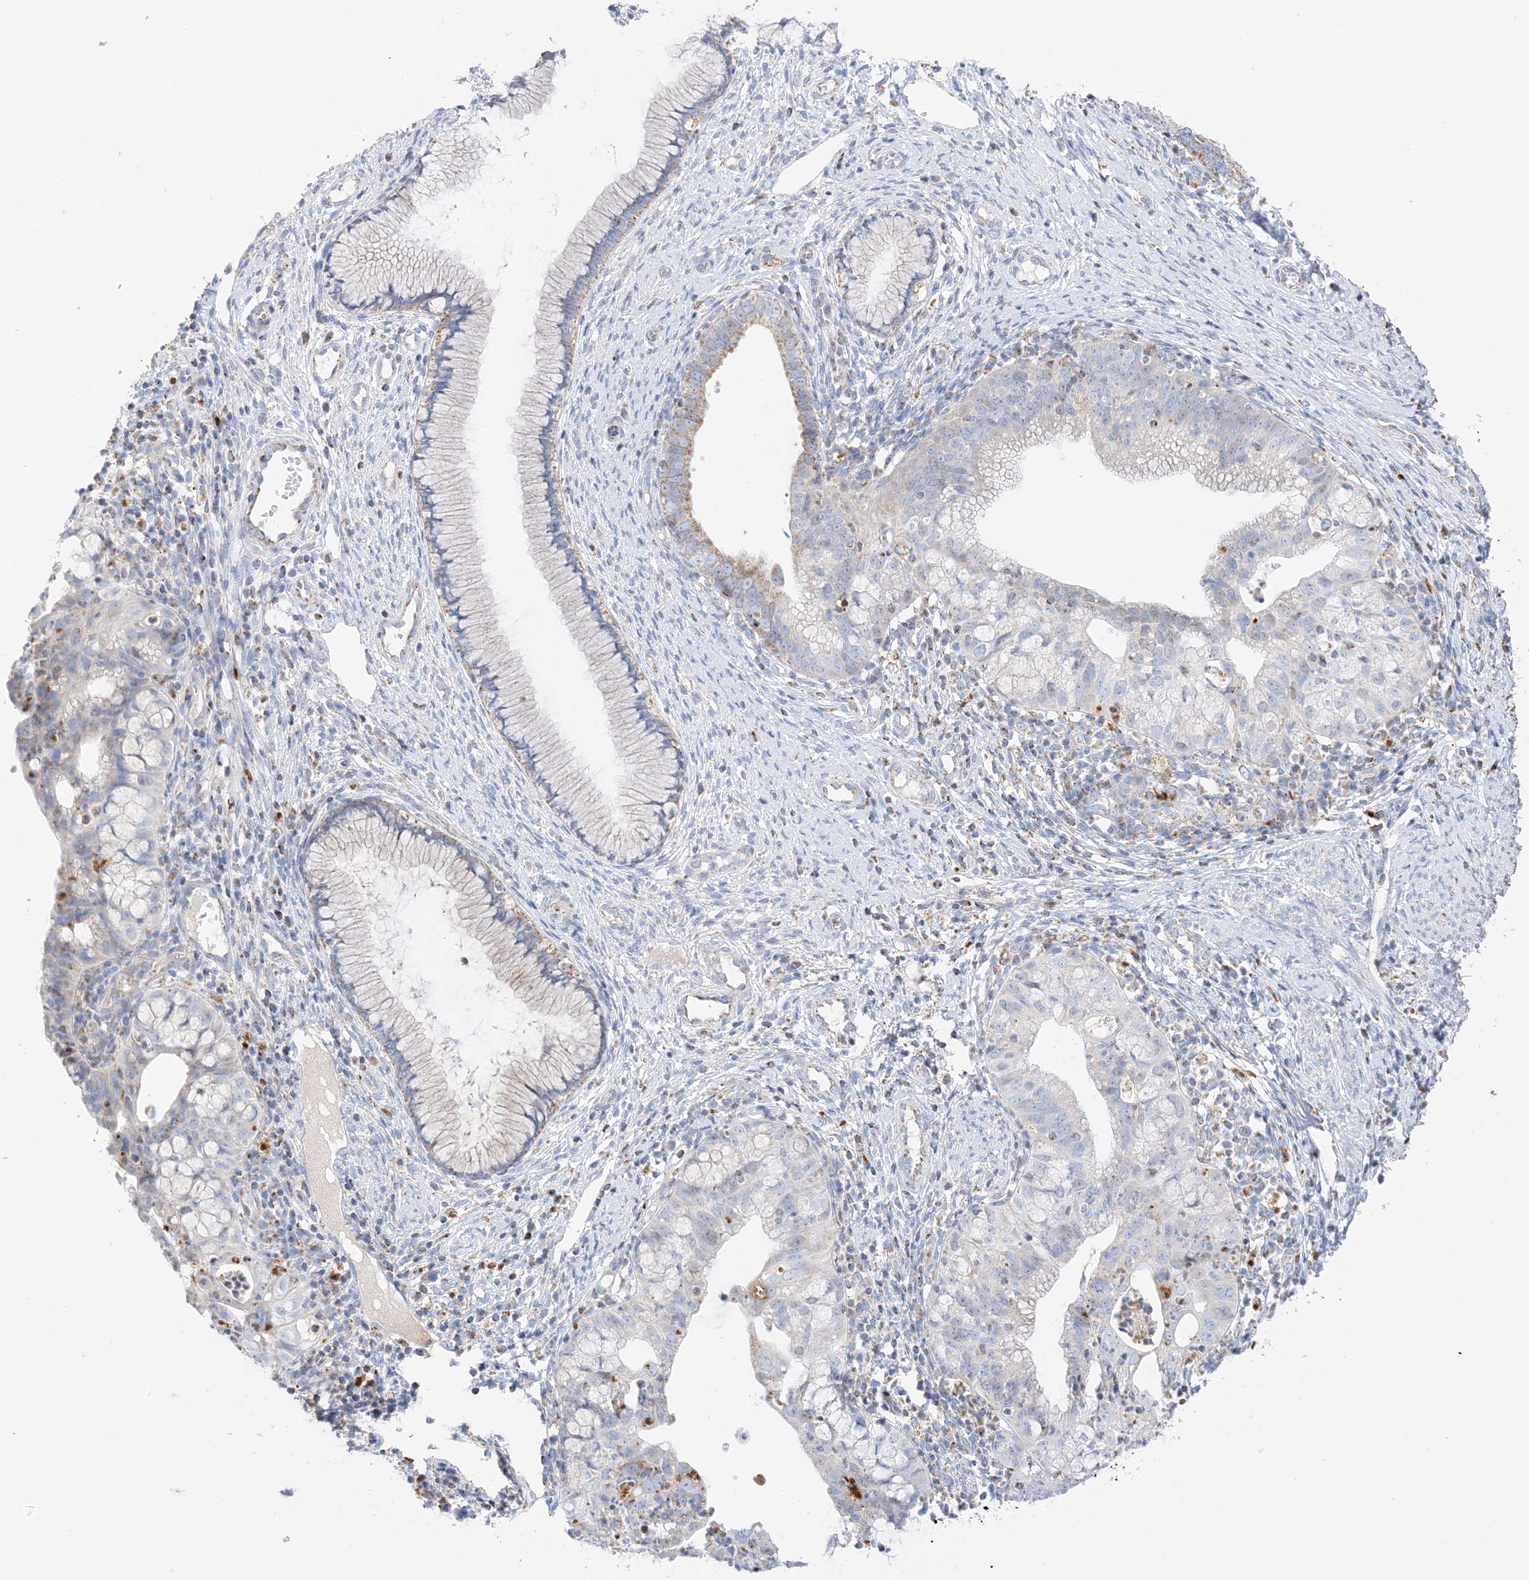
{"staining": {"intensity": "moderate", "quantity": "<25%", "location": "cytoplasmic/membranous"}, "tissue": "cervical cancer", "cell_type": "Tumor cells", "image_type": "cancer", "snomed": [{"axis": "morphology", "description": "Adenocarcinoma, NOS"}, {"axis": "topography", "description": "Cervix"}], "caption": "Cervical cancer stained for a protein (brown) displays moderate cytoplasmic/membranous positive staining in about <25% of tumor cells.", "gene": "CAPN13", "patient": {"sex": "female", "age": 36}}